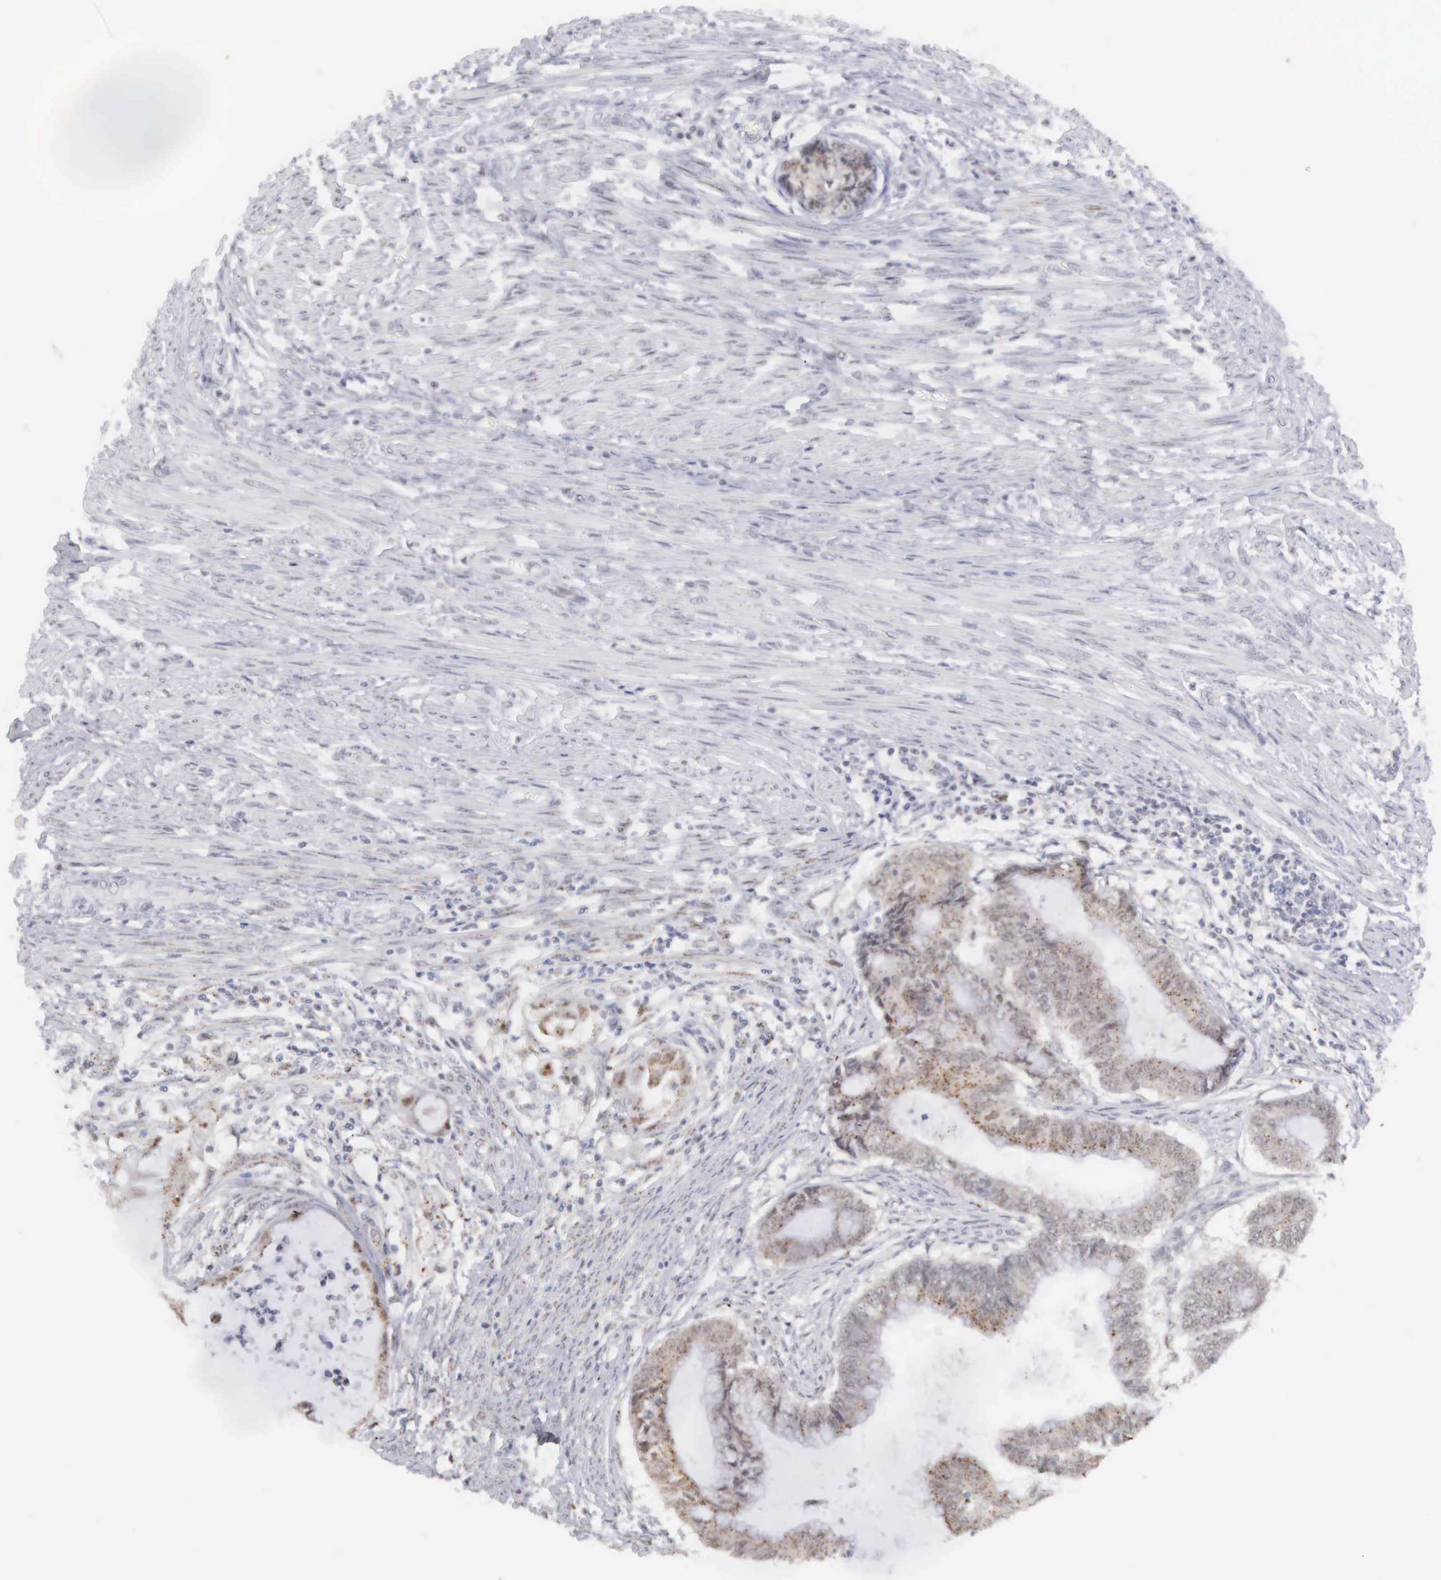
{"staining": {"intensity": "weak", "quantity": "25%-75%", "location": "cytoplasmic/membranous"}, "tissue": "endometrial cancer", "cell_type": "Tumor cells", "image_type": "cancer", "snomed": [{"axis": "morphology", "description": "Adenocarcinoma, NOS"}, {"axis": "topography", "description": "Endometrium"}], "caption": "A high-resolution image shows IHC staining of endometrial adenocarcinoma, which exhibits weak cytoplasmic/membranous expression in approximately 25%-75% of tumor cells.", "gene": "MNAT1", "patient": {"sex": "female", "age": 63}}